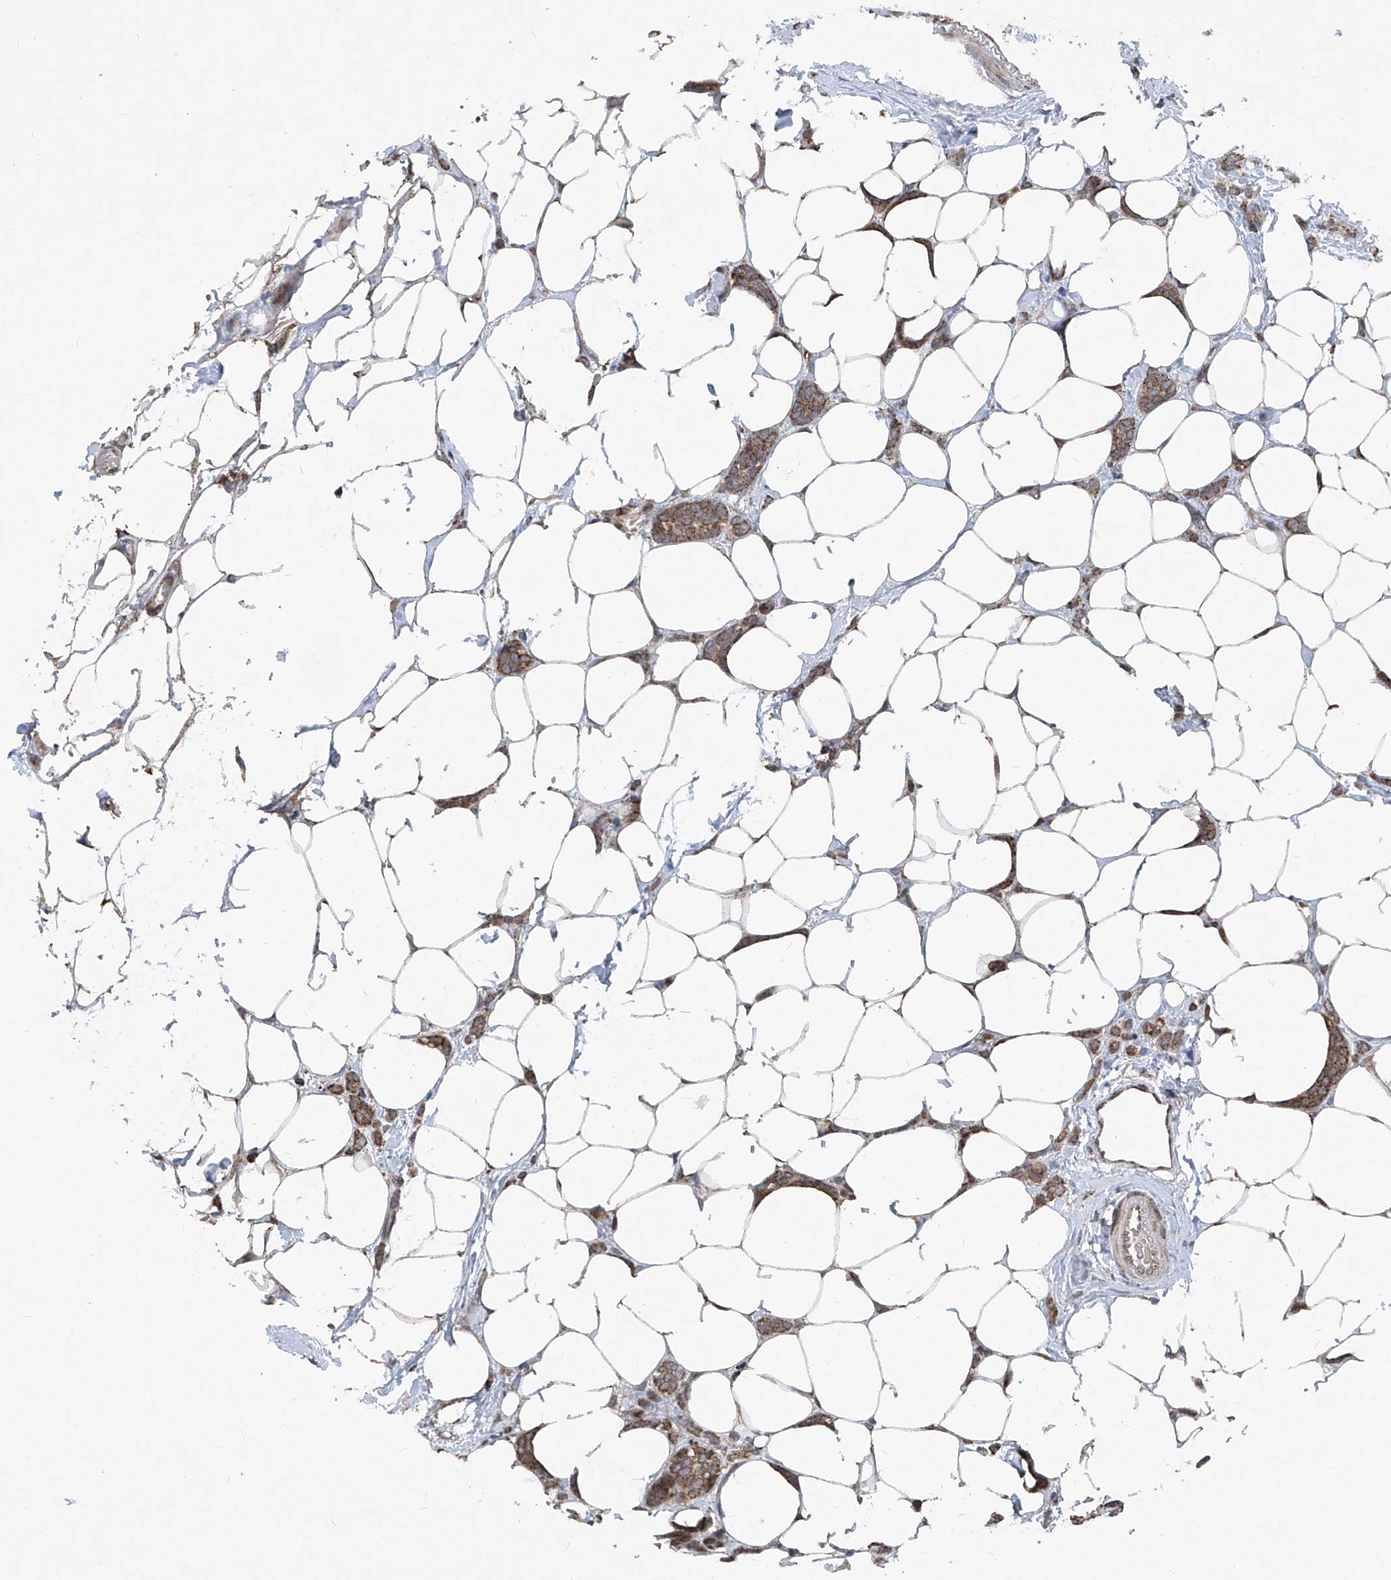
{"staining": {"intensity": "moderate", "quantity": ">75%", "location": "cytoplasmic/membranous"}, "tissue": "breast cancer", "cell_type": "Tumor cells", "image_type": "cancer", "snomed": [{"axis": "morphology", "description": "Lobular carcinoma"}, {"axis": "topography", "description": "Breast"}], "caption": "This histopathology image demonstrates IHC staining of breast cancer, with medium moderate cytoplasmic/membranous expression in approximately >75% of tumor cells.", "gene": "BCKDHB", "patient": {"sex": "female", "age": 50}}